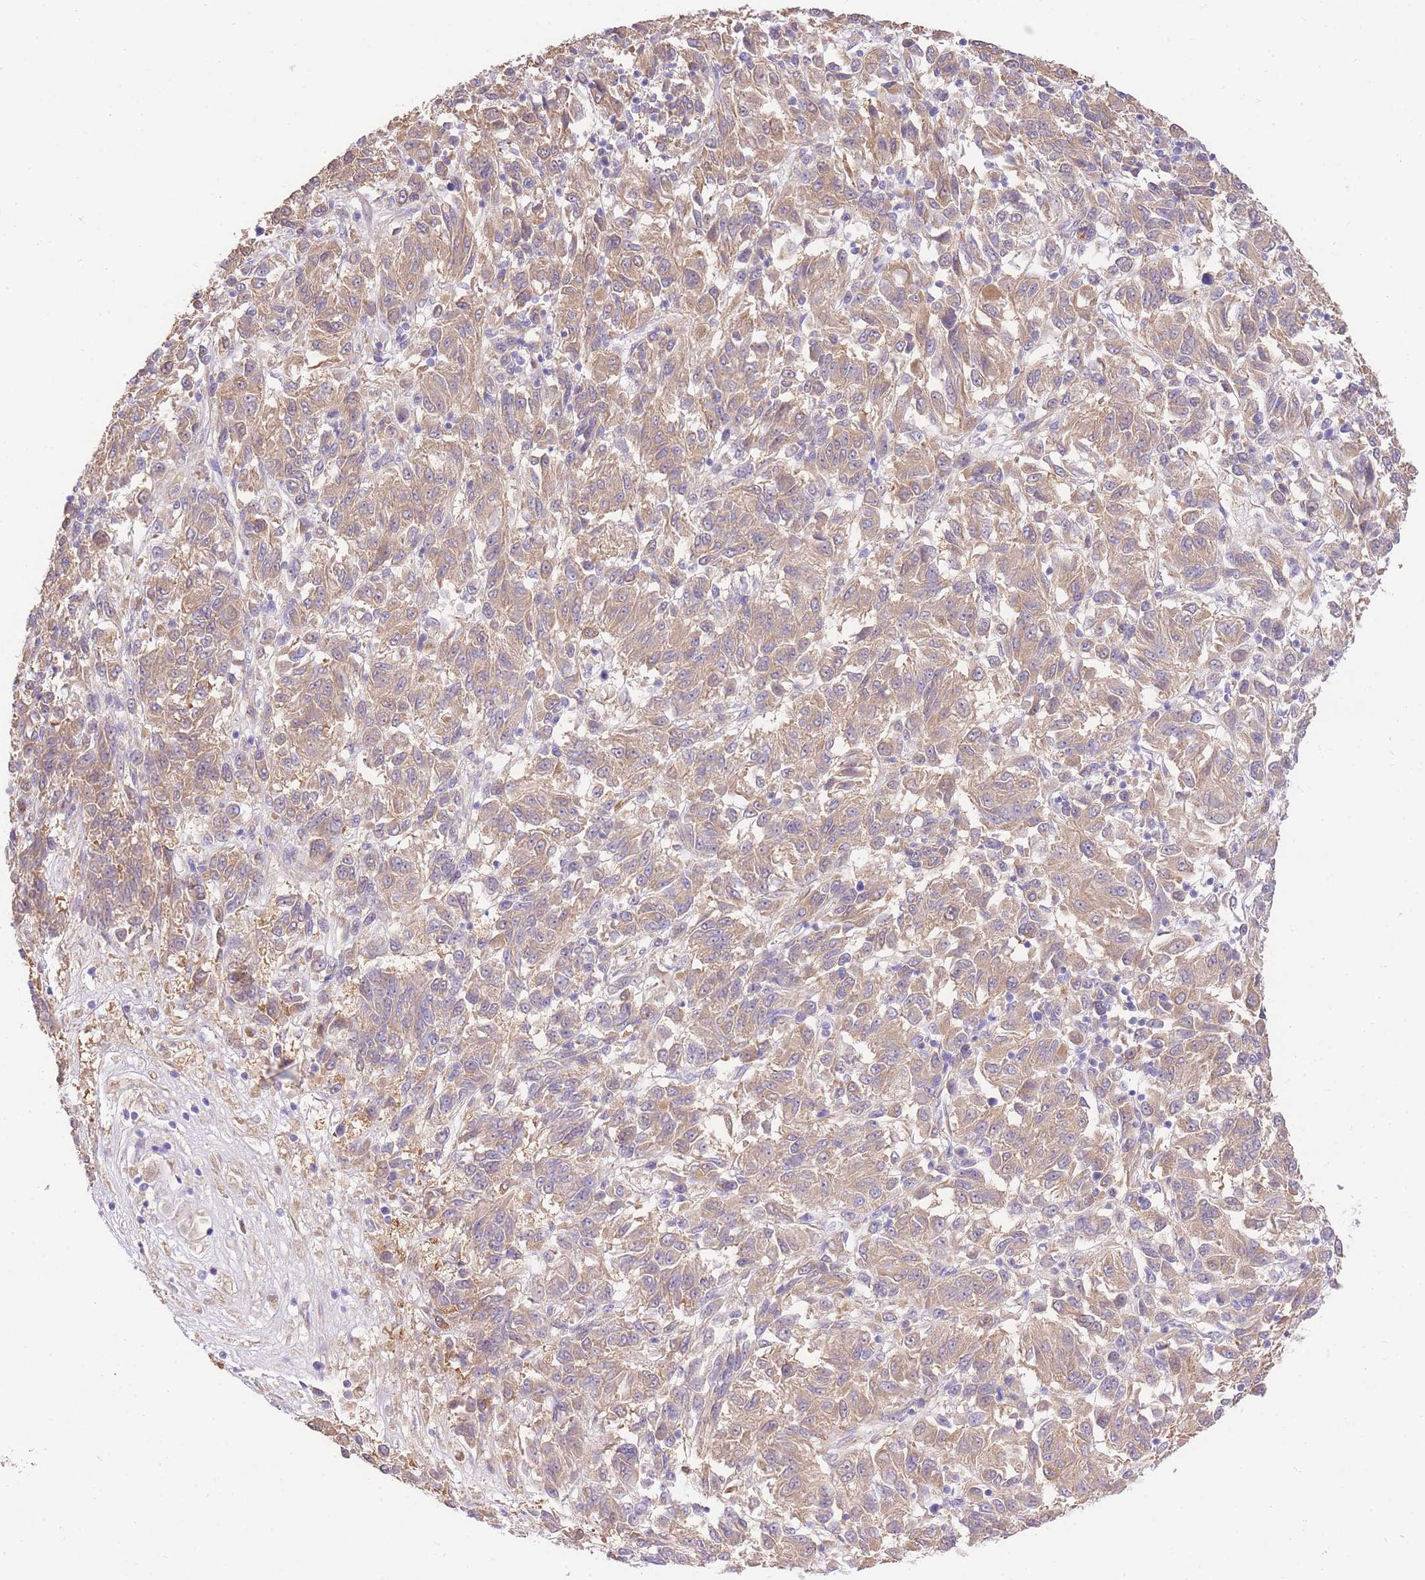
{"staining": {"intensity": "weak", "quantity": ">75%", "location": "cytoplasmic/membranous"}, "tissue": "melanoma", "cell_type": "Tumor cells", "image_type": "cancer", "snomed": [{"axis": "morphology", "description": "Malignant melanoma, Metastatic site"}, {"axis": "topography", "description": "Lung"}], "caption": "Tumor cells exhibit weak cytoplasmic/membranous staining in about >75% of cells in melanoma.", "gene": "LIPH", "patient": {"sex": "male", "age": 64}}